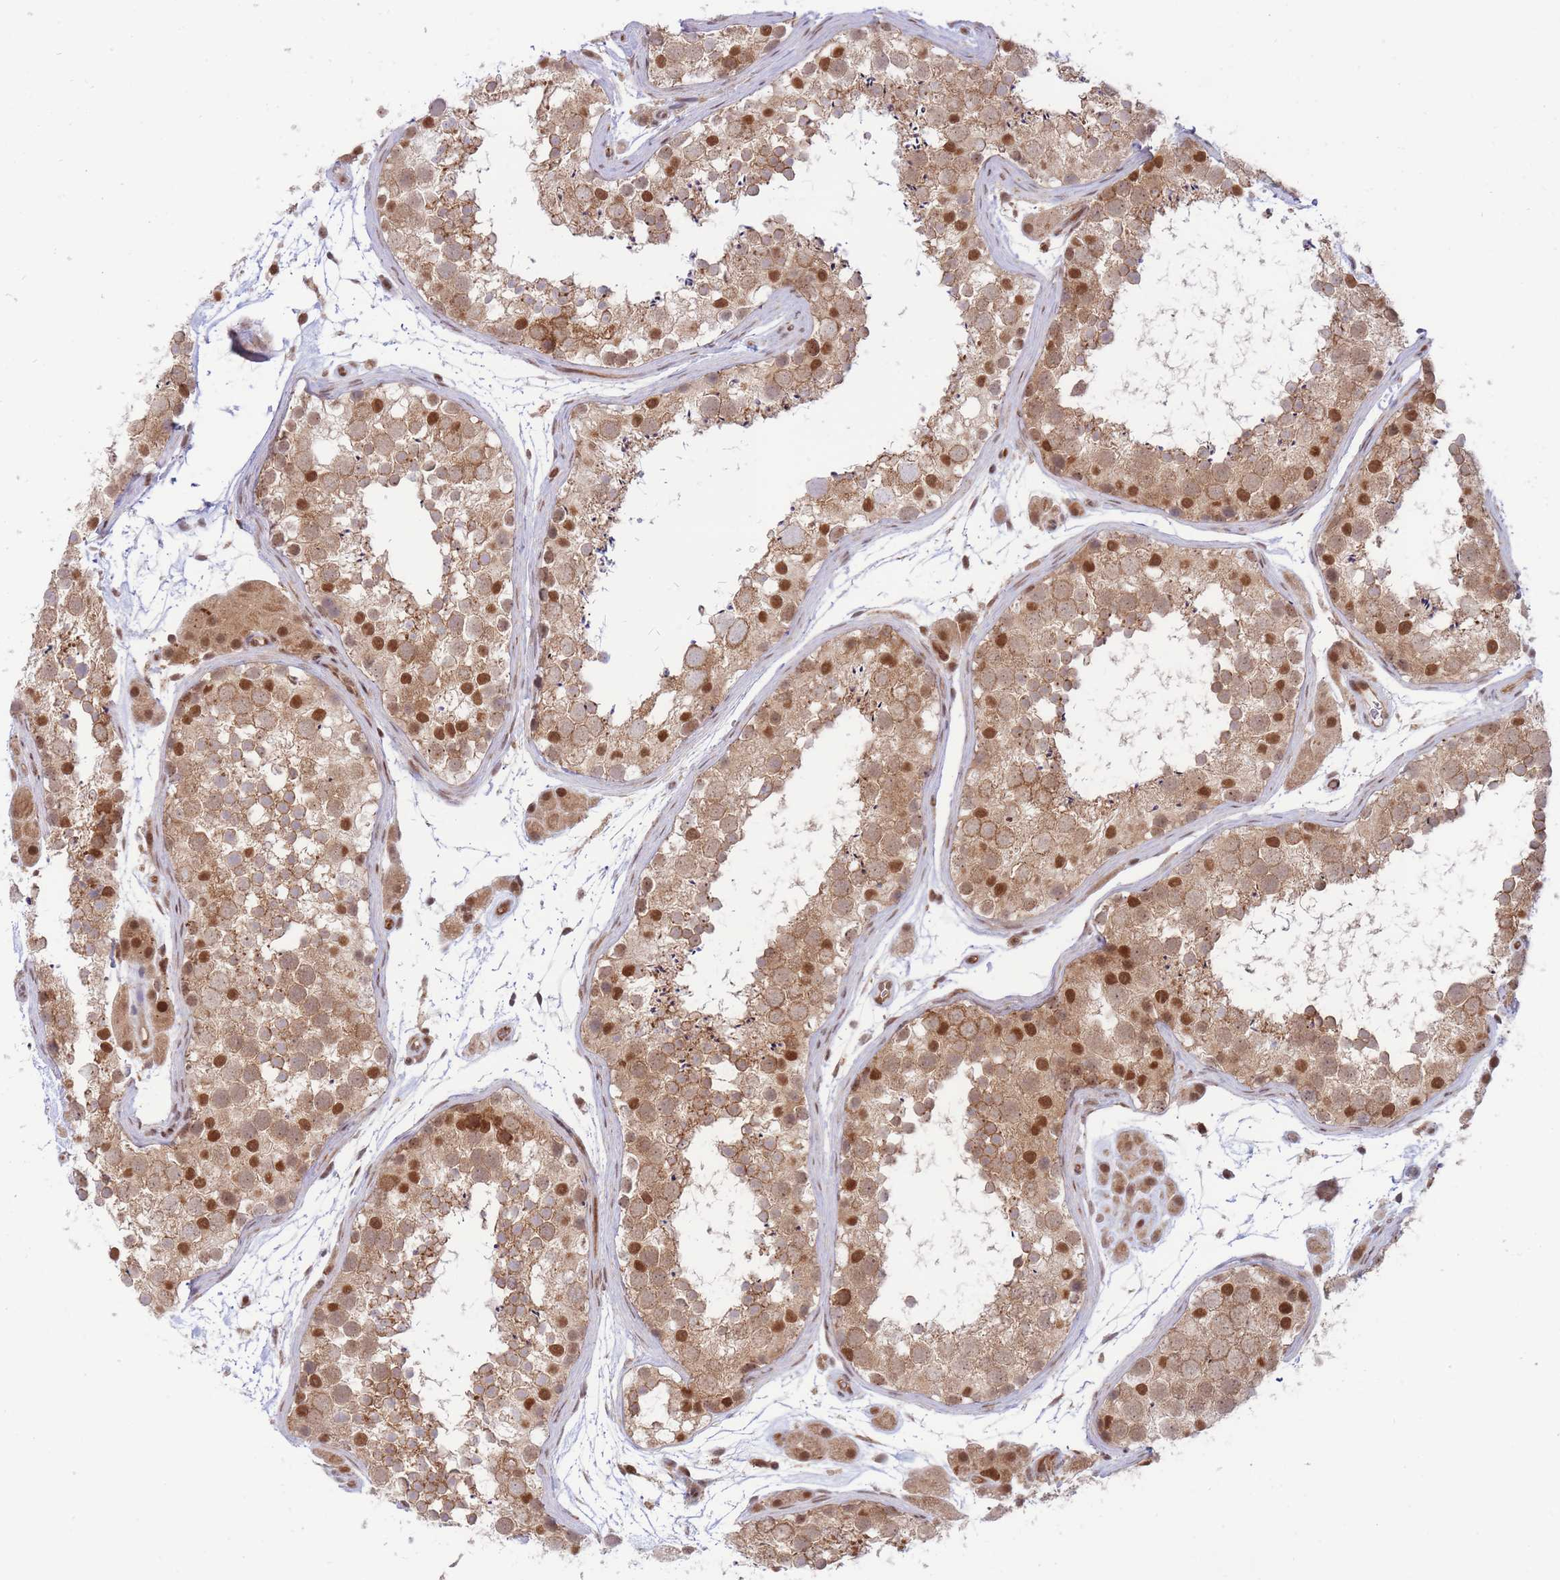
{"staining": {"intensity": "moderate", "quantity": ">75%", "location": "cytoplasmic/membranous,nuclear"}, "tissue": "testis", "cell_type": "Cells in seminiferous ducts", "image_type": "normal", "snomed": [{"axis": "morphology", "description": "Normal tissue, NOS"}, {"axis": "topography", "description": "Testis"}], "caption": "Testis stained for a protein demonstrates moderate cytoplasmic/membranous,nuclear positivity in cells in seminiferous ducts. The protein of interest is stained brown, and the nuclei are stained in blue (DAB IHC with brightfield microscopy, high magnification).", "gene": "BOD1L1", "patient": {"sex": "male", "age": 41}}